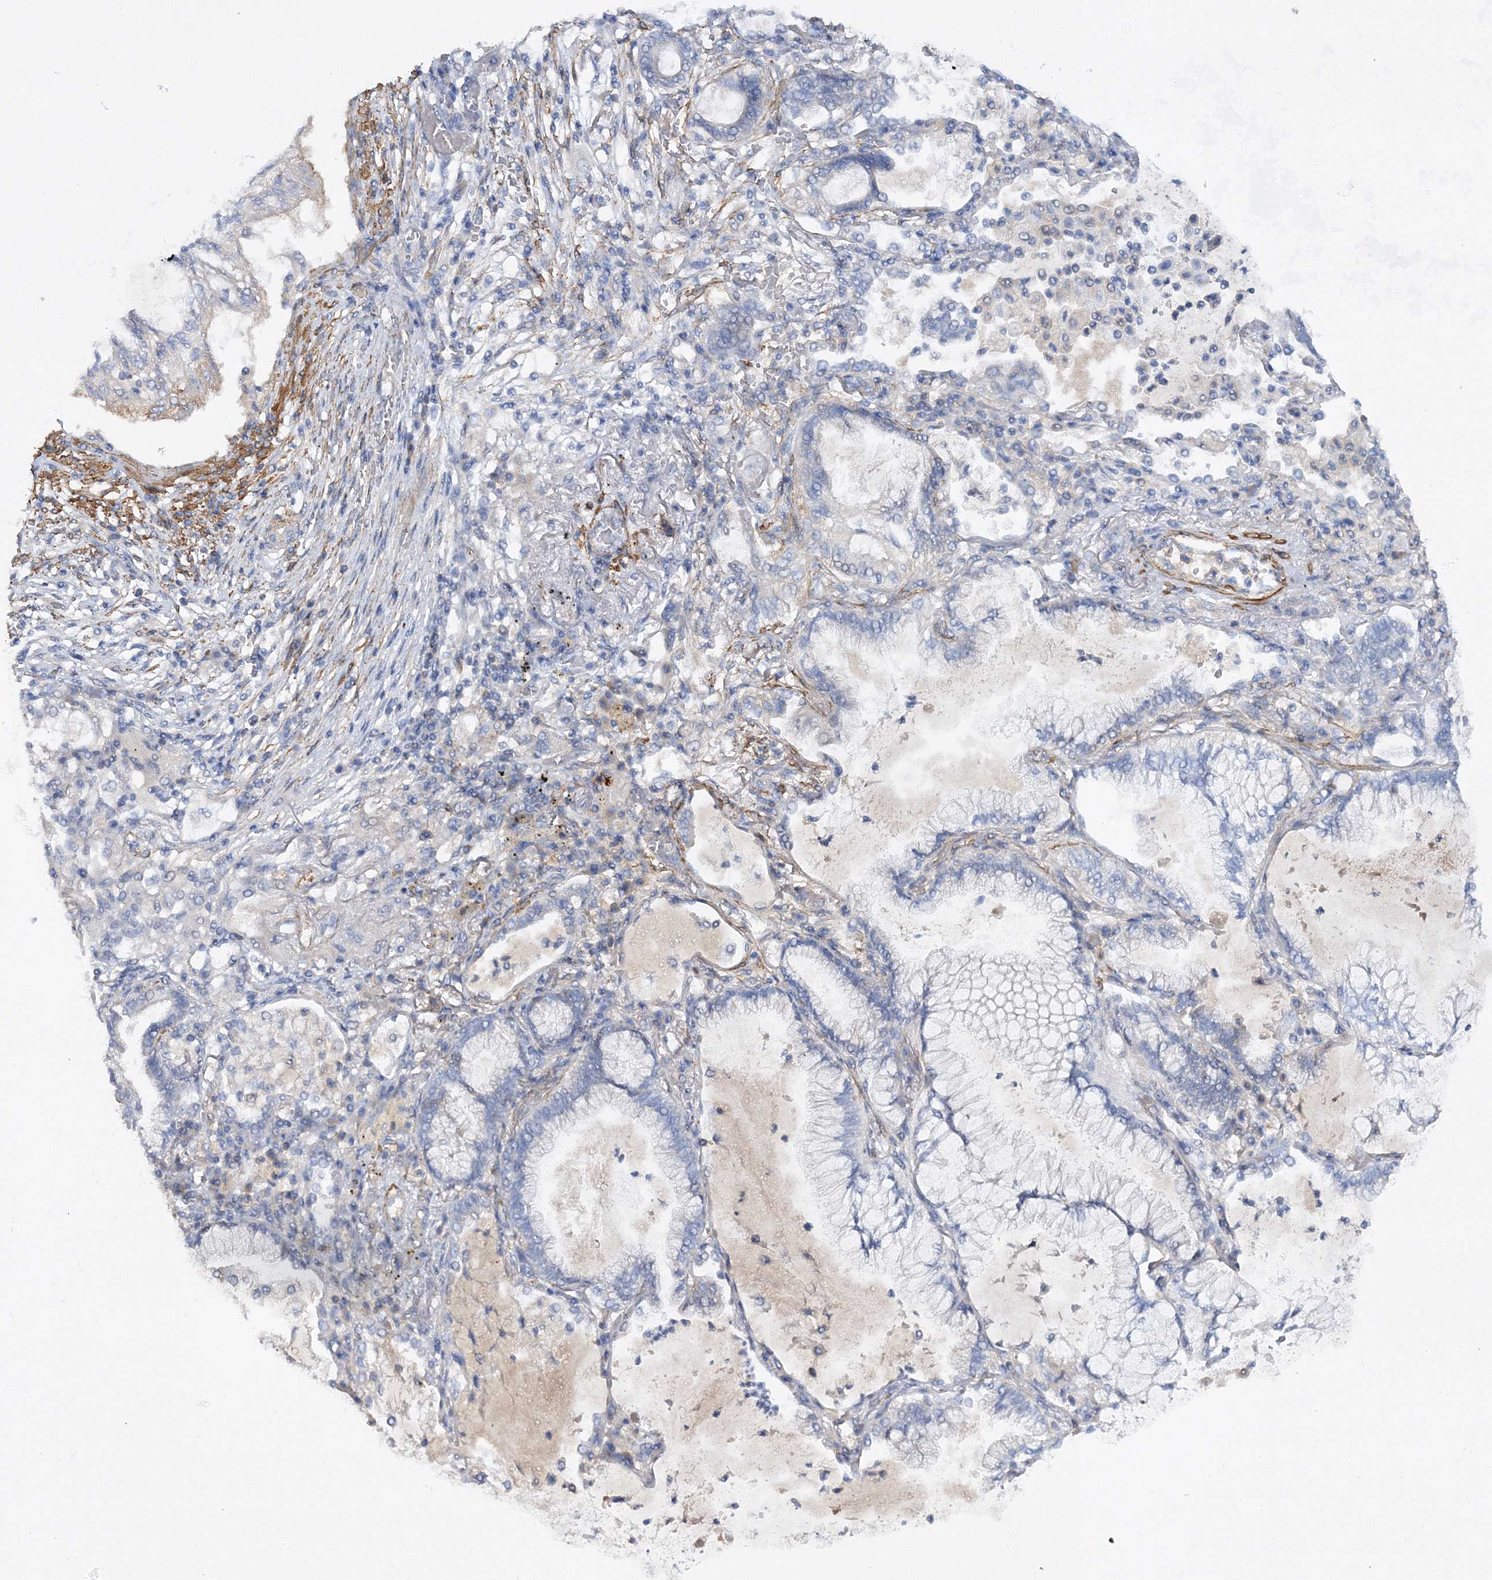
{"staining": {"intensity": "negative", "quantity": "none", "location": "none"}, "tissue": "lung cancer", "cell_type": "Tumor cells", "image_type": "cancer", "snomed": [{"axis": "morphology", "description": "Adenocarcinoma, NOS"}, {"axis": "topography", "description": "Lung"}], "caption": "An immunohistochemistry photomicrograph of lung cancer is shown. There is no staining in tumor cells of lung cancer.", "gene": "RTN2", "patient": {"sex": "female", "age": 70}}